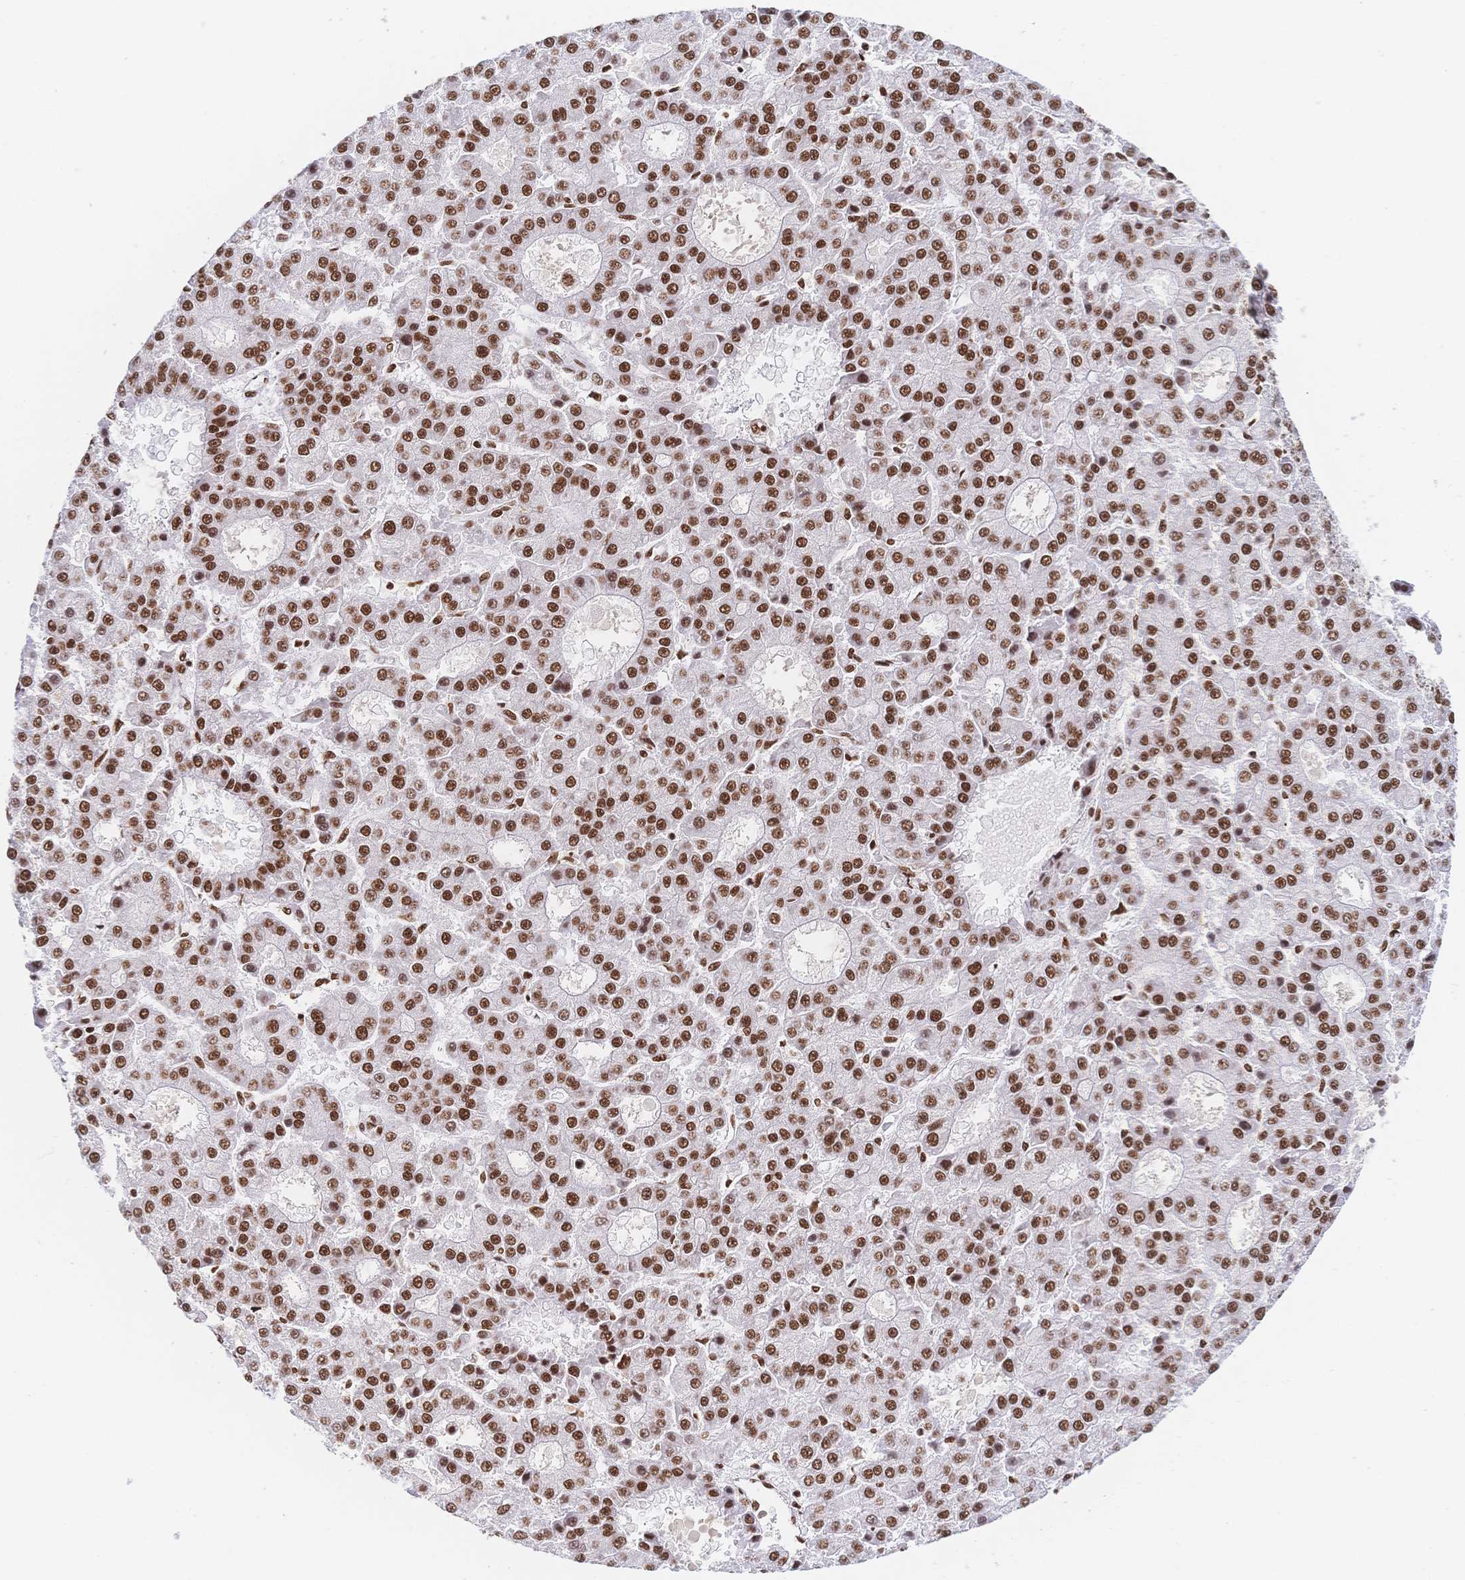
{"staining": {"intensity": "moderate", "quantity": ">75%", "location": "nuclear"}, "tissue": "liver cancer", "cell_type": "Tumor cells", "image_type": "cancer", "snomed": [{"axis": "morphology", "description": "Carcinoma, Hepatocellular, NOS"}, {"axis": "topography", "description": "Liver"}], "caption": "Liver hepatocellular carcinoma tissue displays moderate nuclear positivity in approximately >75% of tumor cells, visualized by immunohistochemistry.", "gene": "SRSF1", "patient": {"sex": "male", "age": 70}}